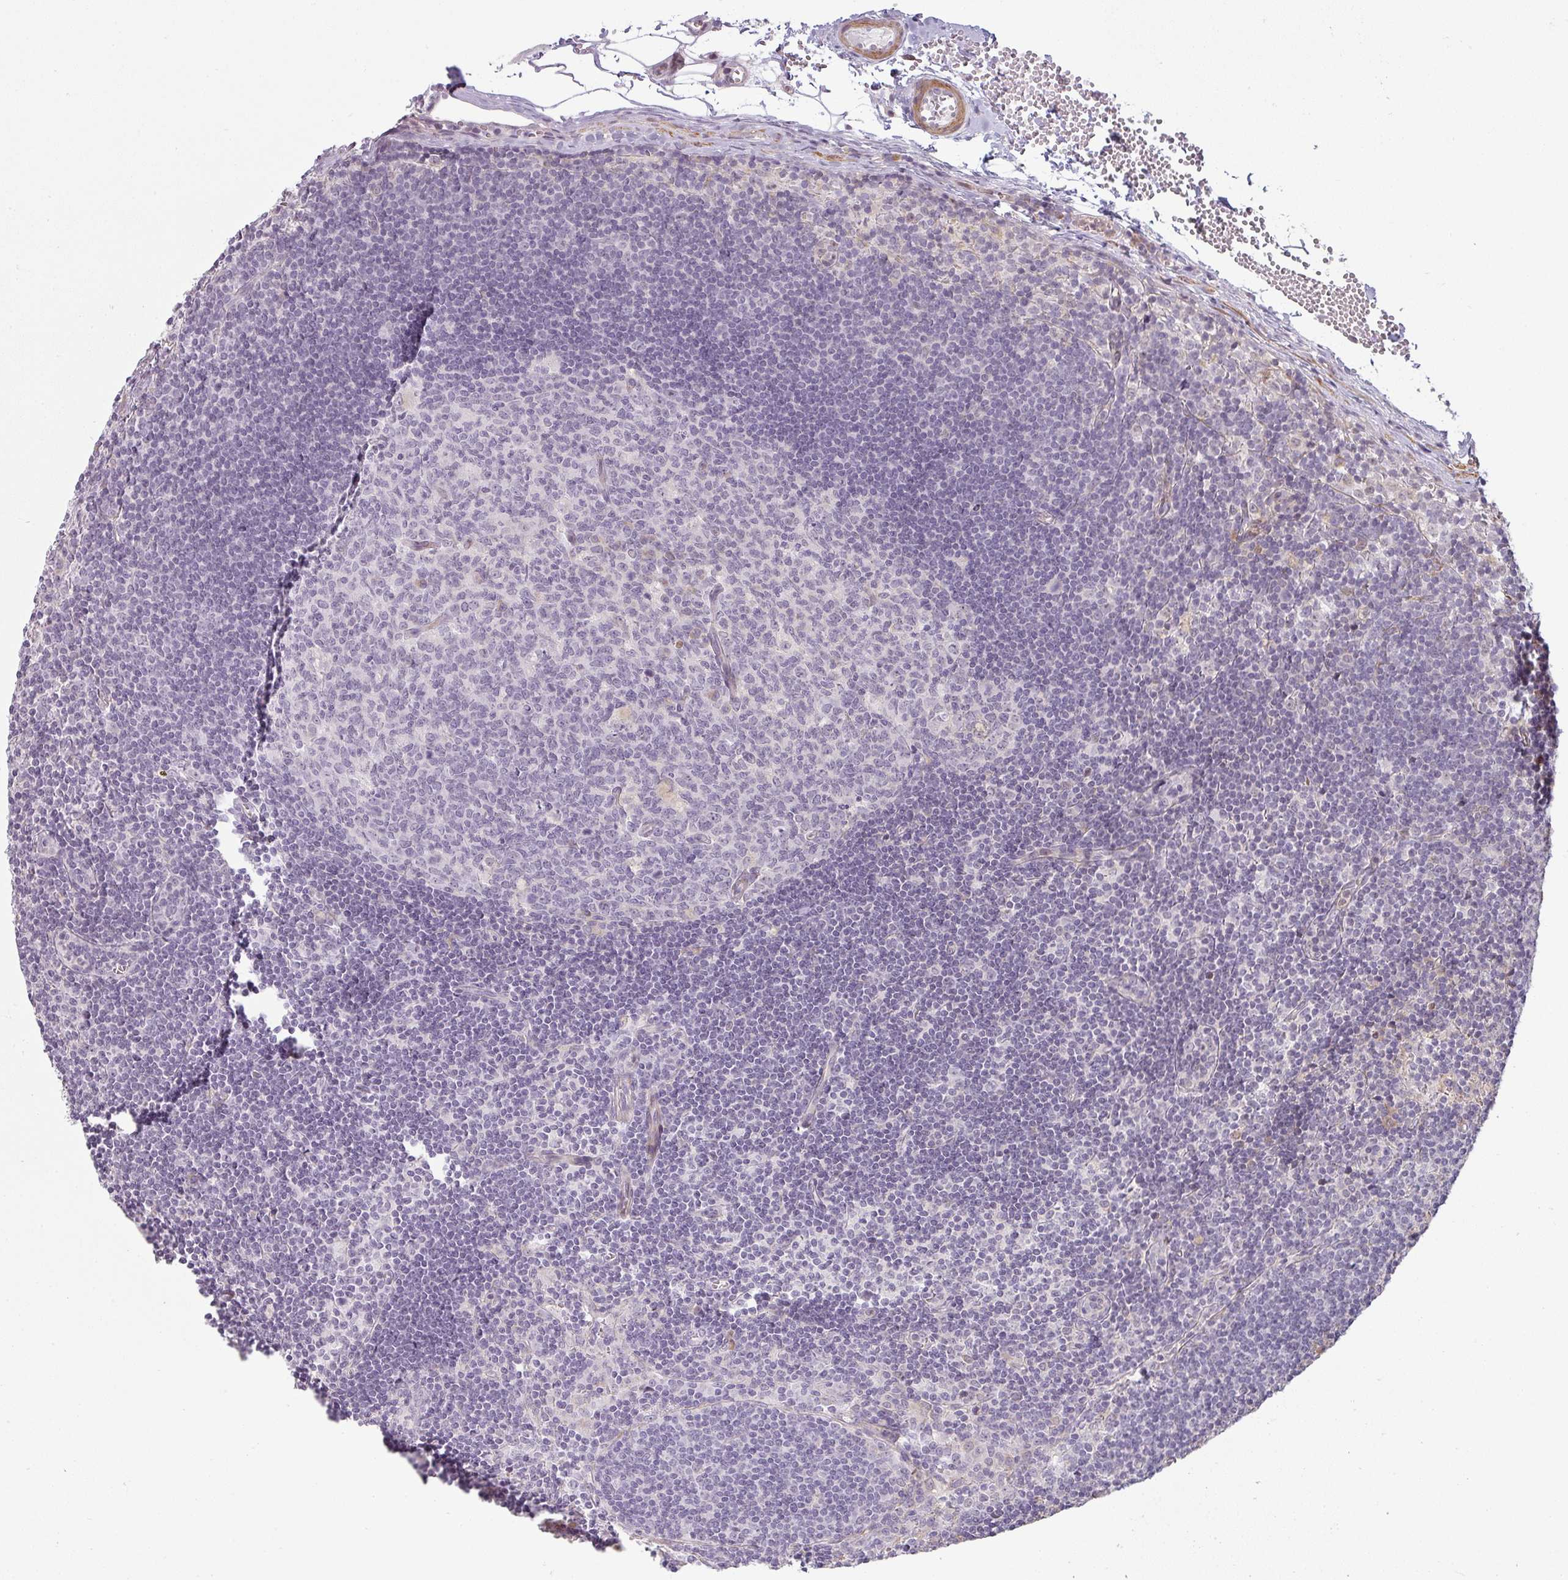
{"staining": {"intensity": "negative", "quantity": "none", "location": "none"}, "tissue": "lymph node", "cell_type": "Germinal center cells", "image_type": "normal", "snomed": [{"axis": "morphology", "description": "Normal tissue, NOS"}, {"axis": "topography", "description": "Lymph node"}], "caption": "Immunohistochemistry (IHC) photomicrograph of normal lymph node: lymph node stained with DAB demonstrates no significant protein positivity in germinal center cells.", "gene": "CCDC144A", "patient": {"sex": "female", "age": 29}}